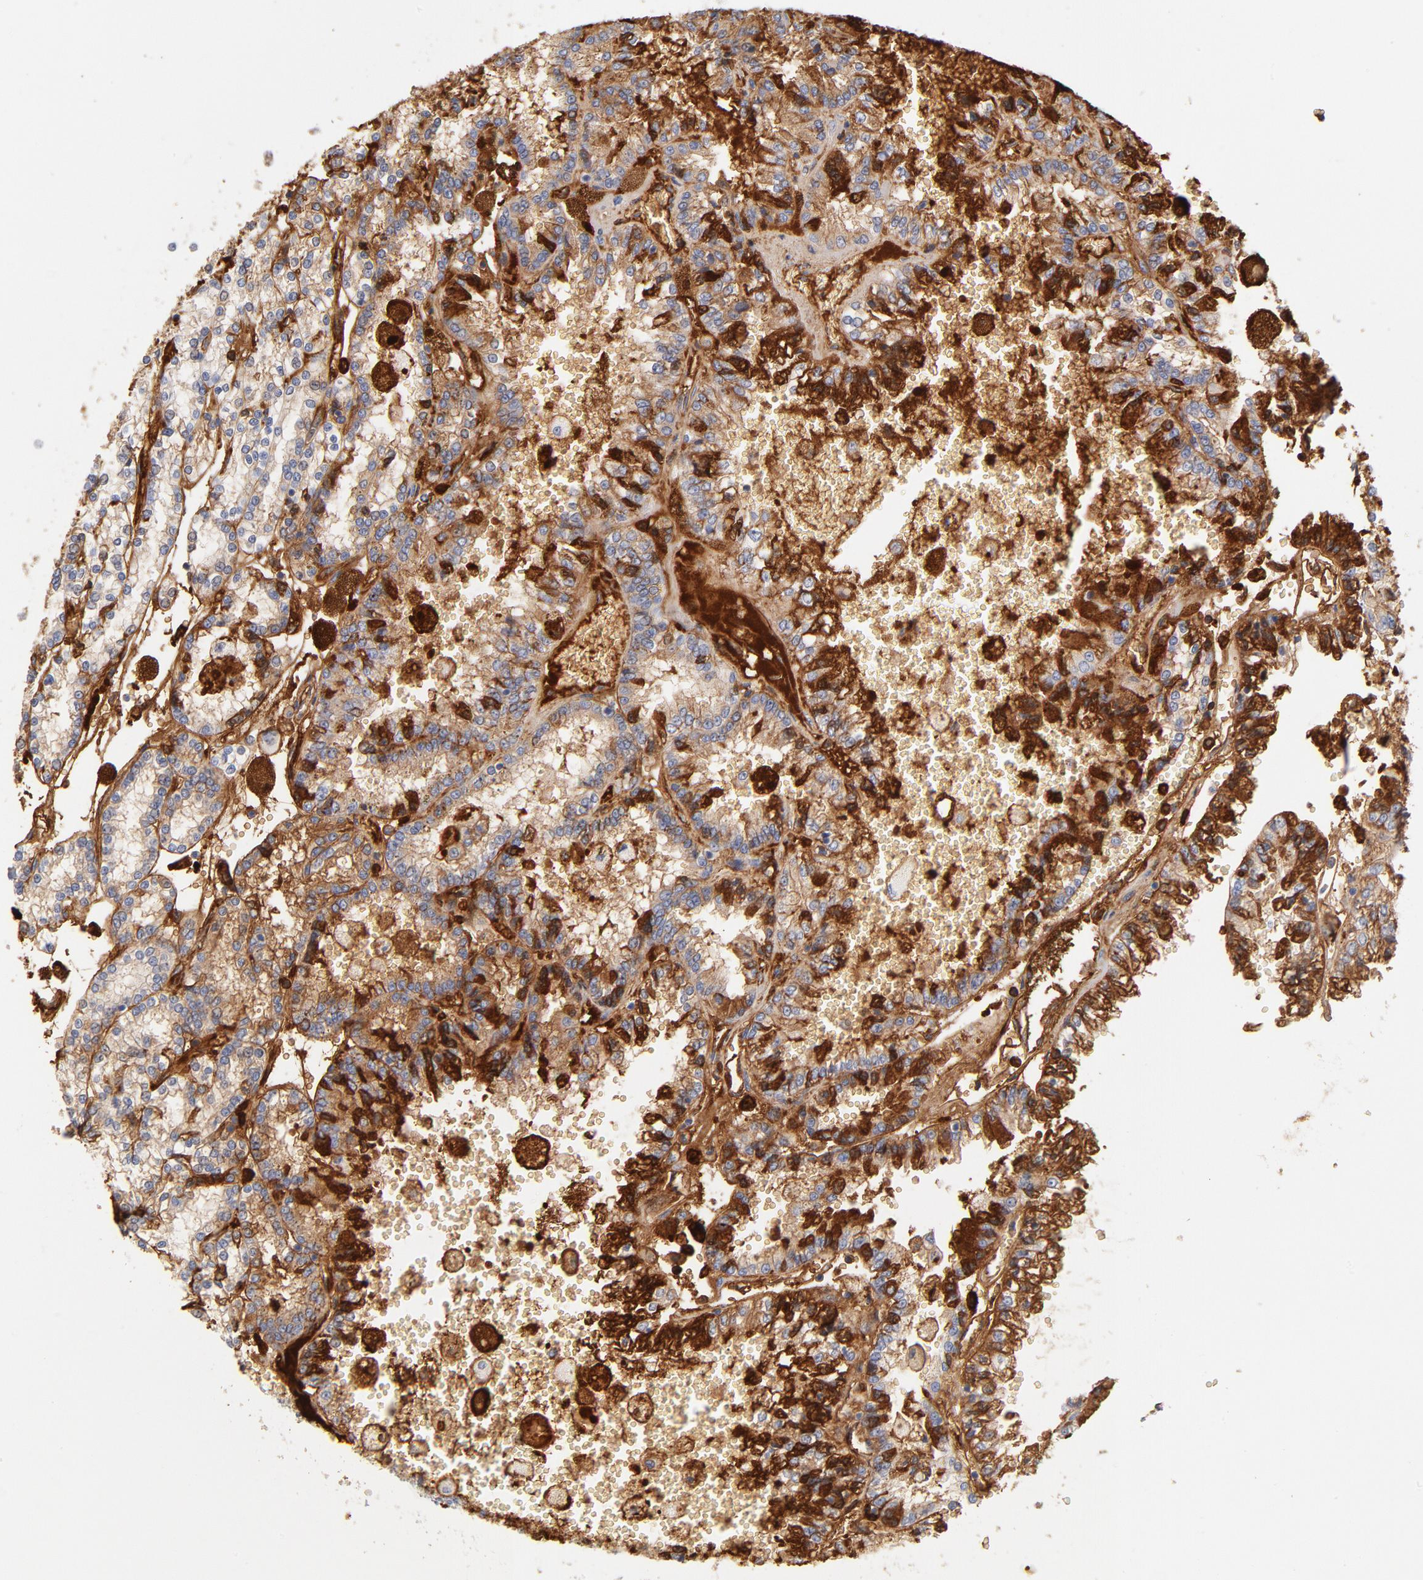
{"staining": {"intensity": "negative", "quantity": "none", "location": "none"}, "tissue": "renal cancer", "cell_type": "Tumor cells", "image_type": "cancer", "snomed": [{"axis": "morphology", "description": "Adenocarcinoma, NOS"}, {"axis": "topography", "description": "Kidney"}], "caption": "This is an immunohistochemistry (IHC) histopathology image of adenocarcinoma (renal). There is no expression in tumor cells.", "gene": "C3", "patient": {"sex": "female", "age": 56}}